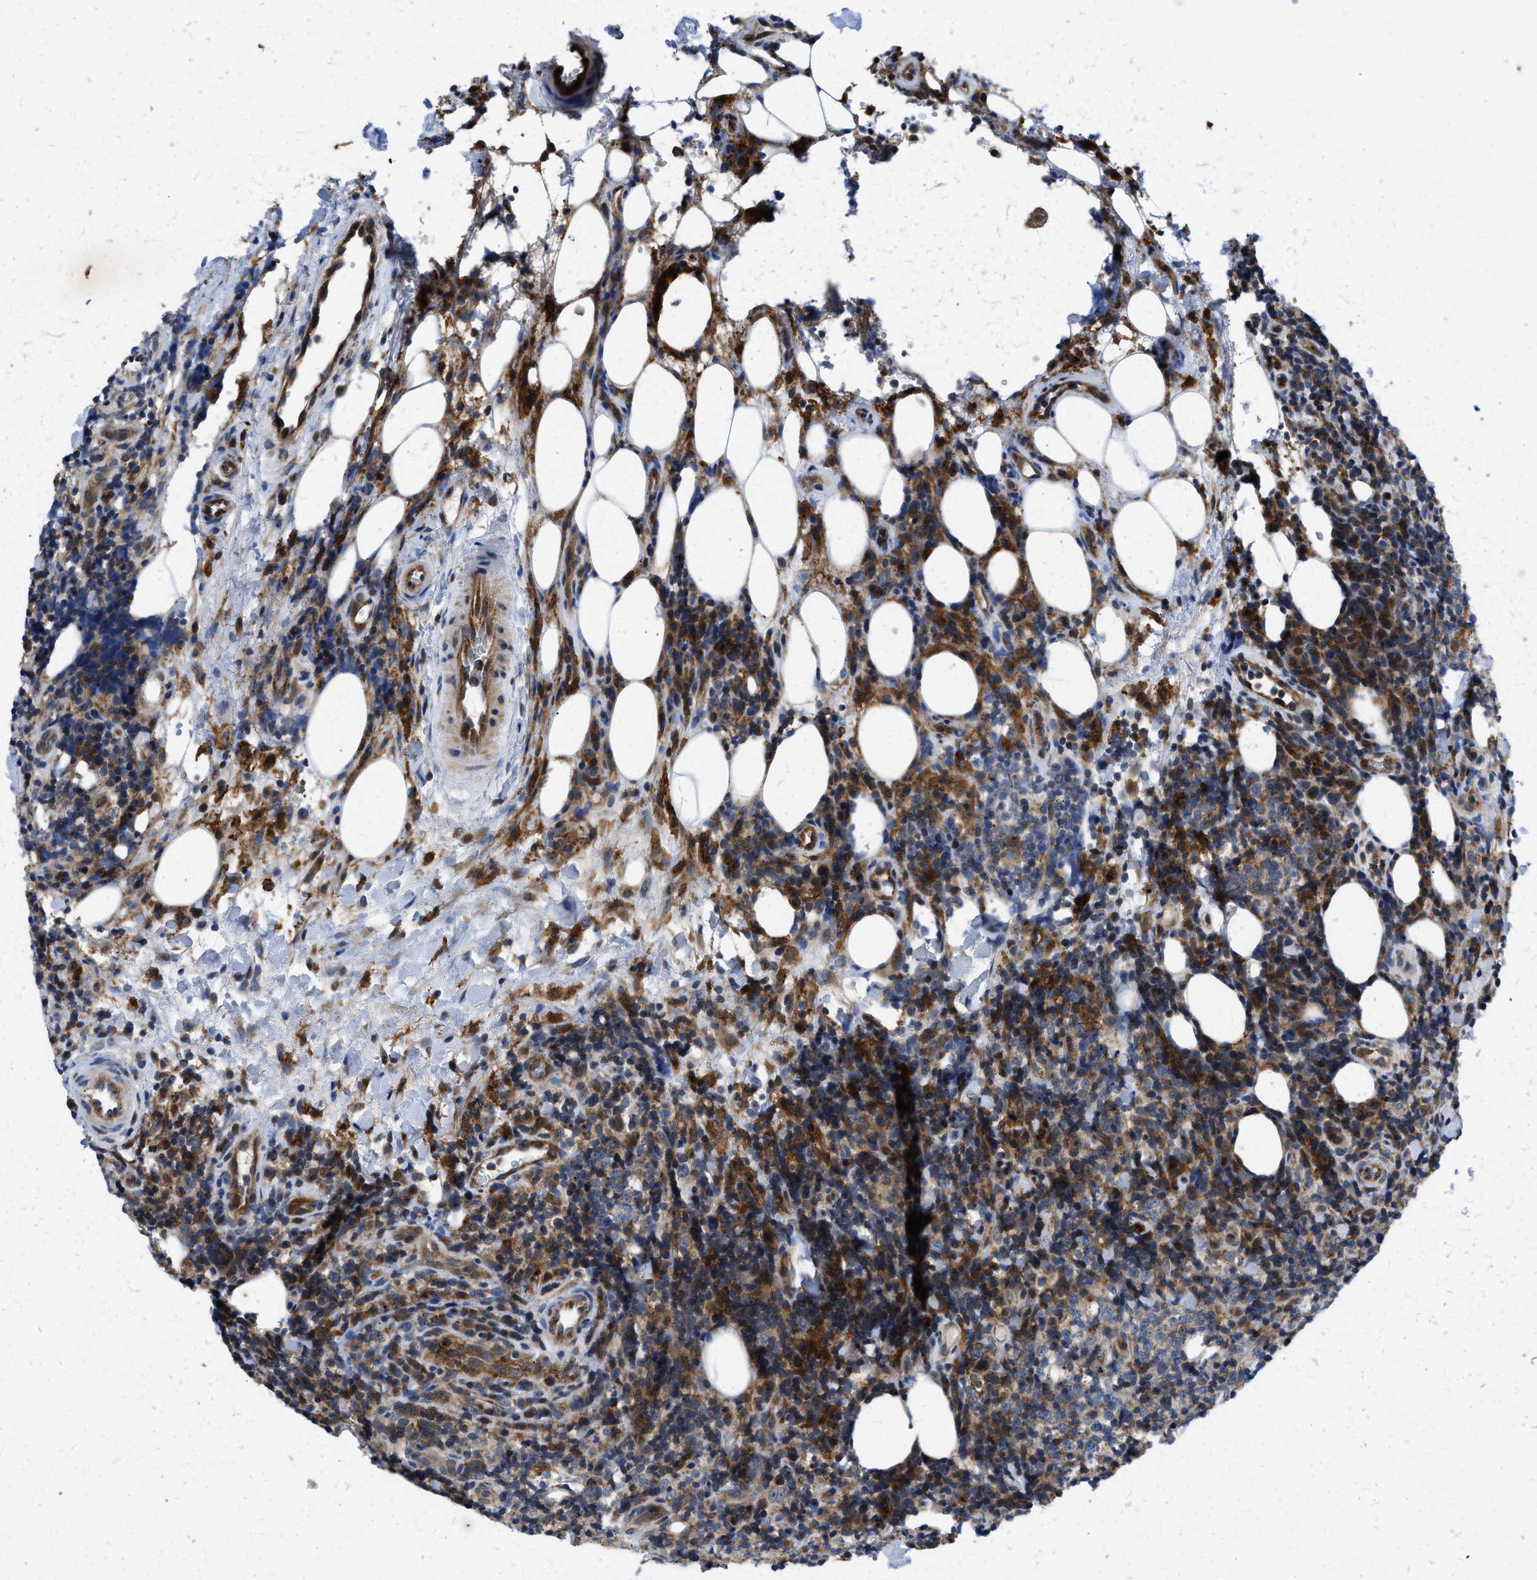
{"staining": {"intensity": "moderate", "quantity": "25%-75%", "location": "cytoplasmic/membranous"}, "tissue": "lymphoma", "cell_type": "Tumor cells", "image_type": "cancer", "snomed": [{"axis": "morphology", "description": "Malignant lymphoma, non-Hodgkin's type, High grade"}, {"axis": "topography", "description": "Lymph node"}], "caption": "The photomicrograph shows immunohistochemical staining of lymphoma. There is moderate cytoplasmic/membranous staining is appreciated in approximately 25%-75% of tumor cells.", "gene": "ENPP4", "patient": {"sex": "female", "age": 76}}